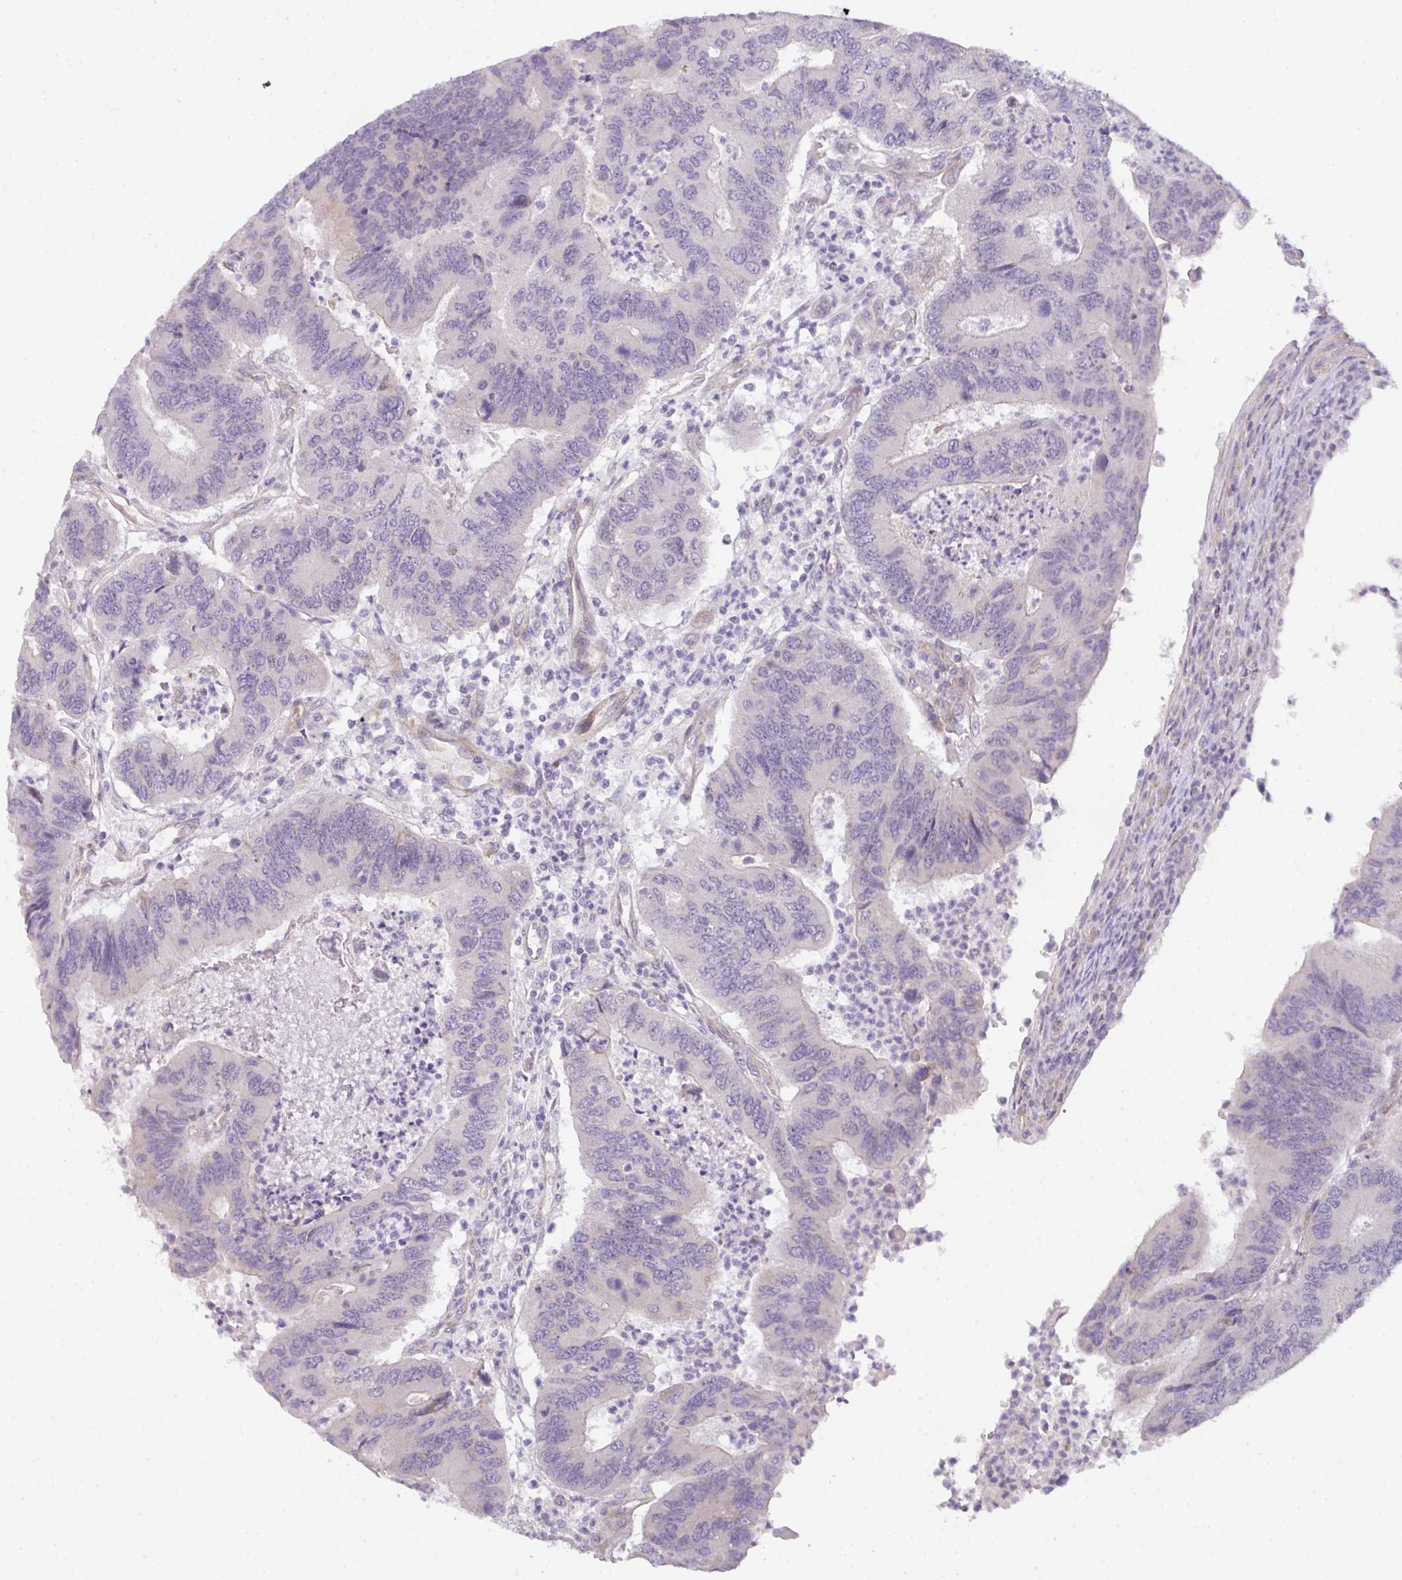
{"staining": {"intensity": "negative", "quantity": "none", "location": "none"}, "tissue": "colorectal cancer", "cell_type": "Tumor cells", "image_type": "cancer", "snomed": [{"axis": "morphology", "description": "Adenocarcinoma, NOS"}, {"axis": "topography", "description": "Colon"}], "caption": "Immunohistochemistry histopathology image of human colorectal adenocarcinoma stained for a protein (brown), which shows no positivity in tumor cells.", "gene": "FILIP1", "patient": {"sex": "female", "age": 67}}